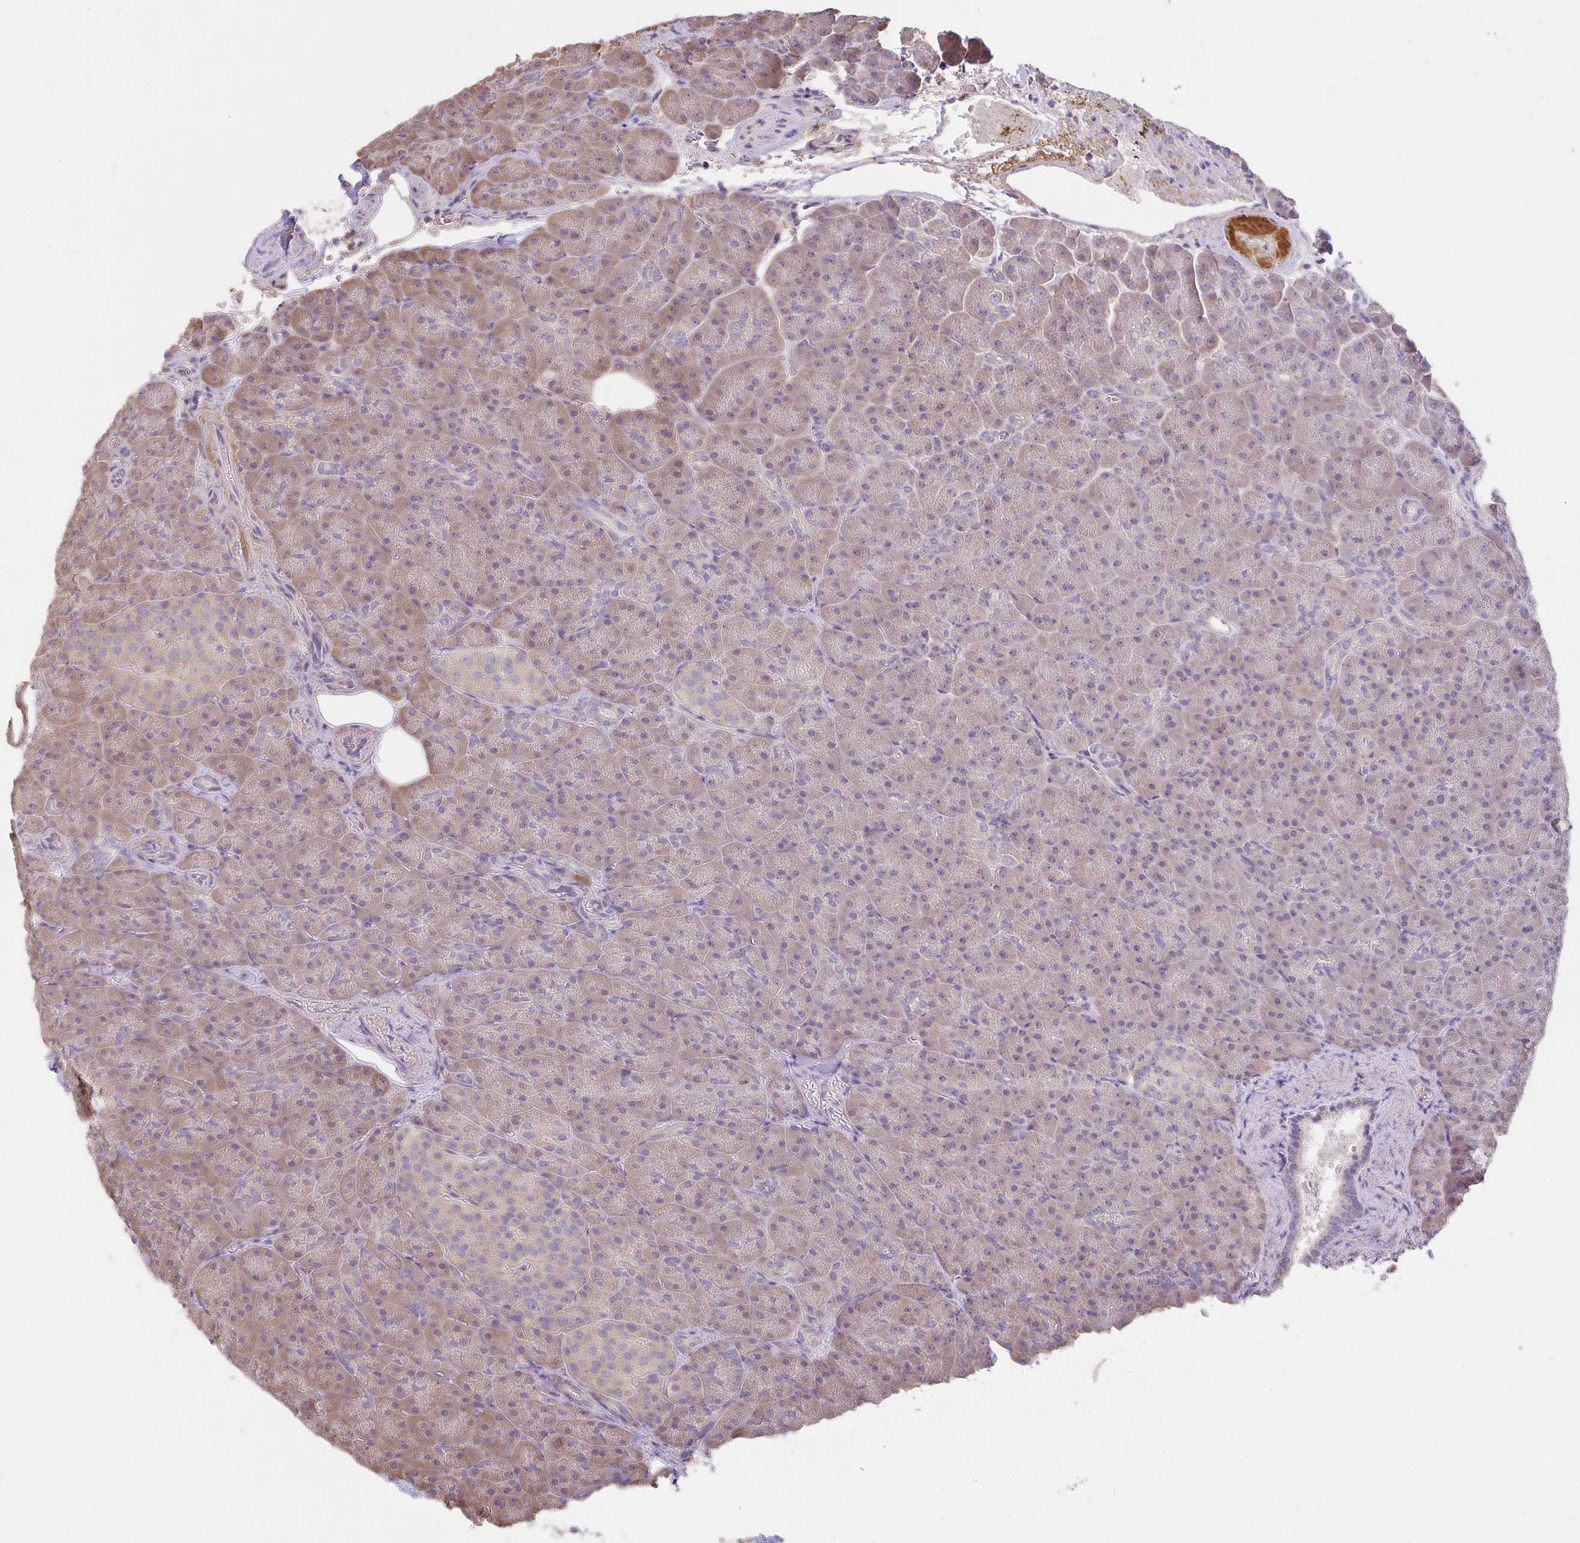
{"staining": {"intensity": "weak", "quantity": ">75%", "location": "cytoplasmic/membranous"}, "tissue": "pancreas", "cell_type": "Exocrine glandular cells", "image_type": "normal", "snomed": [{"axis": "morphology", "description": "Normal tissue, NOS"}, {"axis": "topography", "description": "Pancreas"}], "caption": "Immunohistochemical staining of unremarkable pancreas exhibits weak cytoplasmic/membranous protein staining in approximately >75% of exocrine glandular cells.", "gene": "BRINP3", "patient": {"sex": "female", "age": 74}}